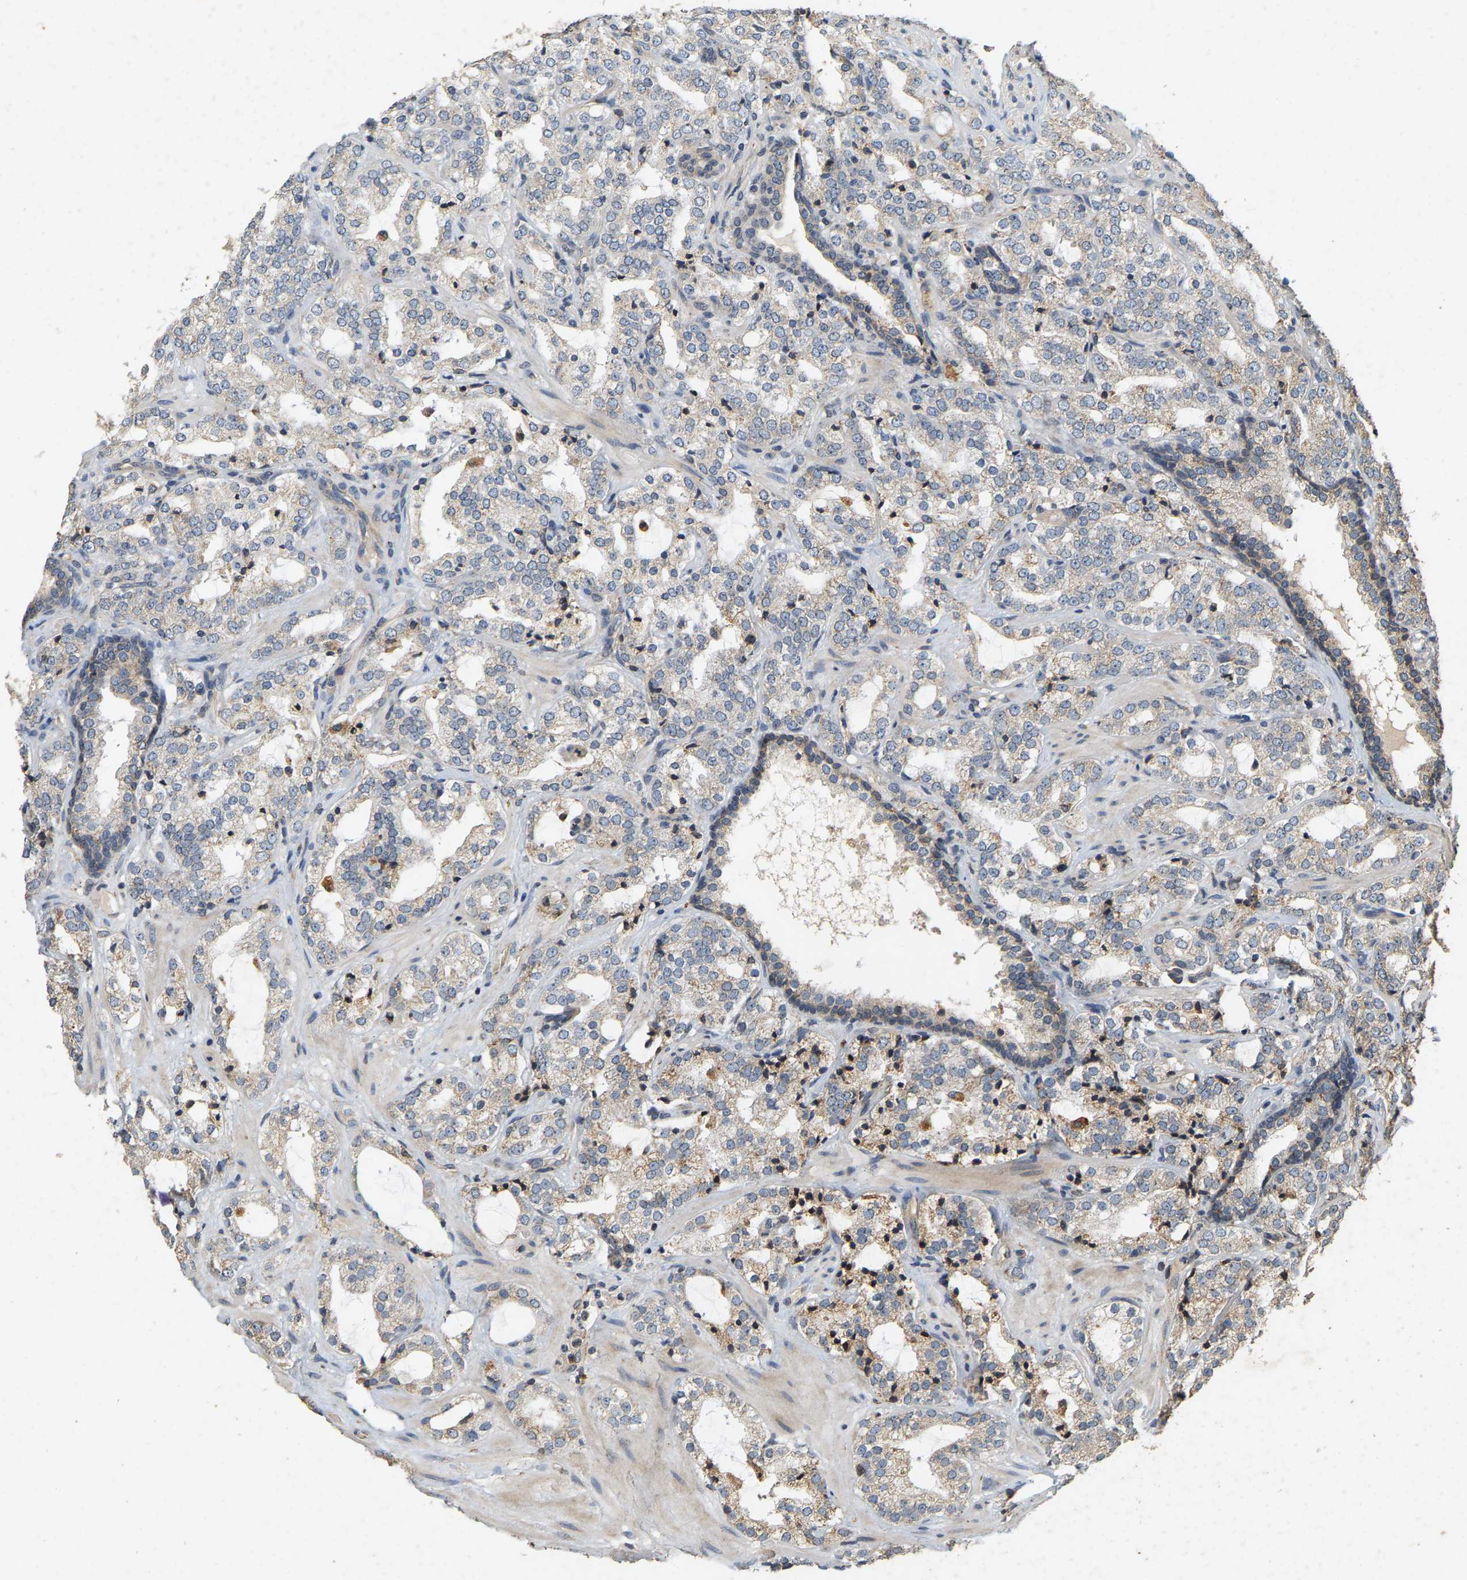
{"staining": {"intensity": "weak", "quantity": "<25%", "location": "cytoplasmic/membranous"}, "tissue": "prostate cancer", "cell_type": "Tumor cells", "image_type": "cancer", "snomed": [{"axis": "morphology", "description": "Adenocarcinoma, High grade"}, {"axis": "topography", "description": "Prostate"}], "caption": "Tumor cells are negative for protein expression in human prostate adenocarcinoma (high-grade). The staining is performed using DAB brown chromogen with nuclei counter-stained in using hematoxylin.", "gene": "CIDEC", "patient": {"sex": "male", "age": 64}}